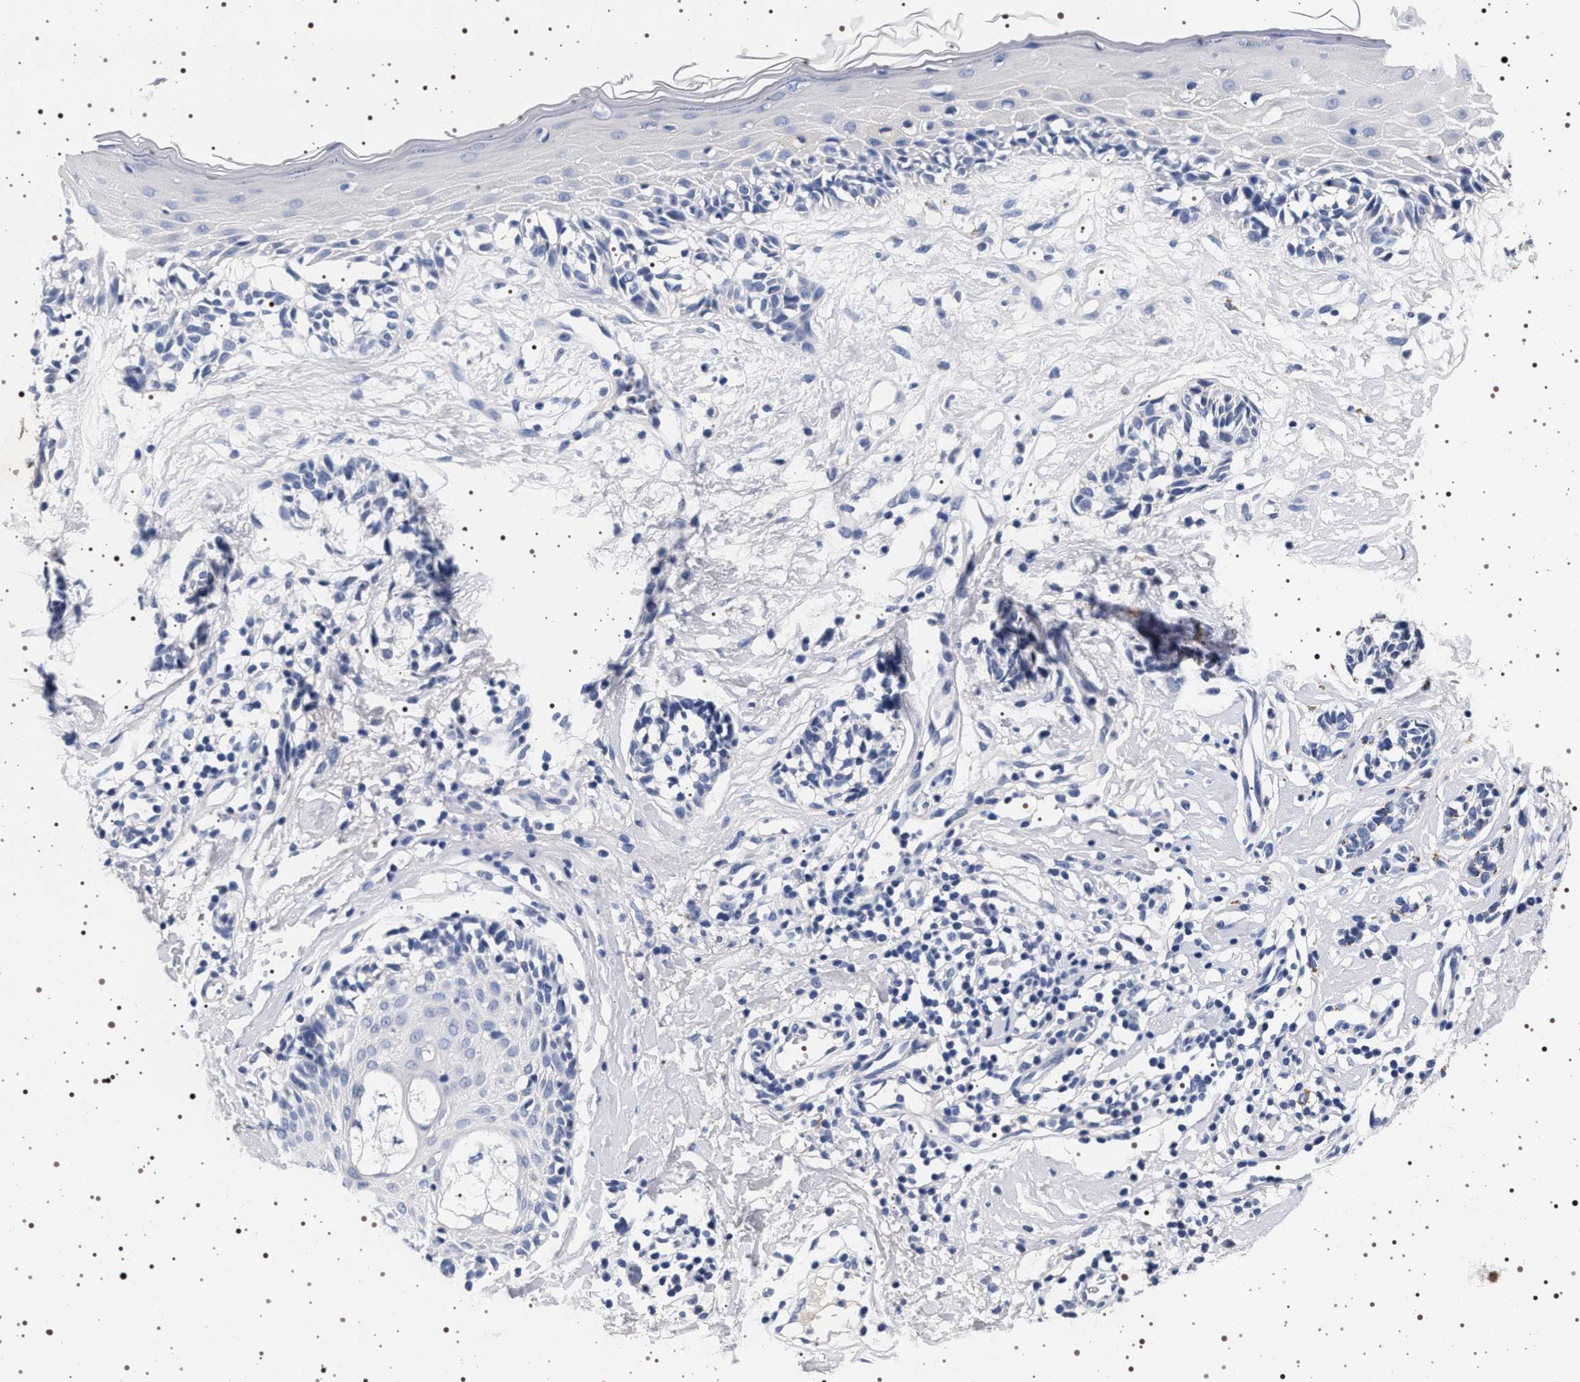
{"staining": {"intensity": "negative", "quantity": "none", "location": "none"}, "tissue": "melanoma", "cell_type": "Tumor cells", "image_type": "cancer", "snomed": [{"axis": "morphology", "description": "Malignant melanoma, NOS"}, {"axis": "topography", "description": "Skin"}], "caption": "IHC photomicrograph of human melanoma stained for a protein (brown), which reveals no expression in tumor cells.", "gene": "MAPK10", "patient": {"sex": "male", "age": 64}}